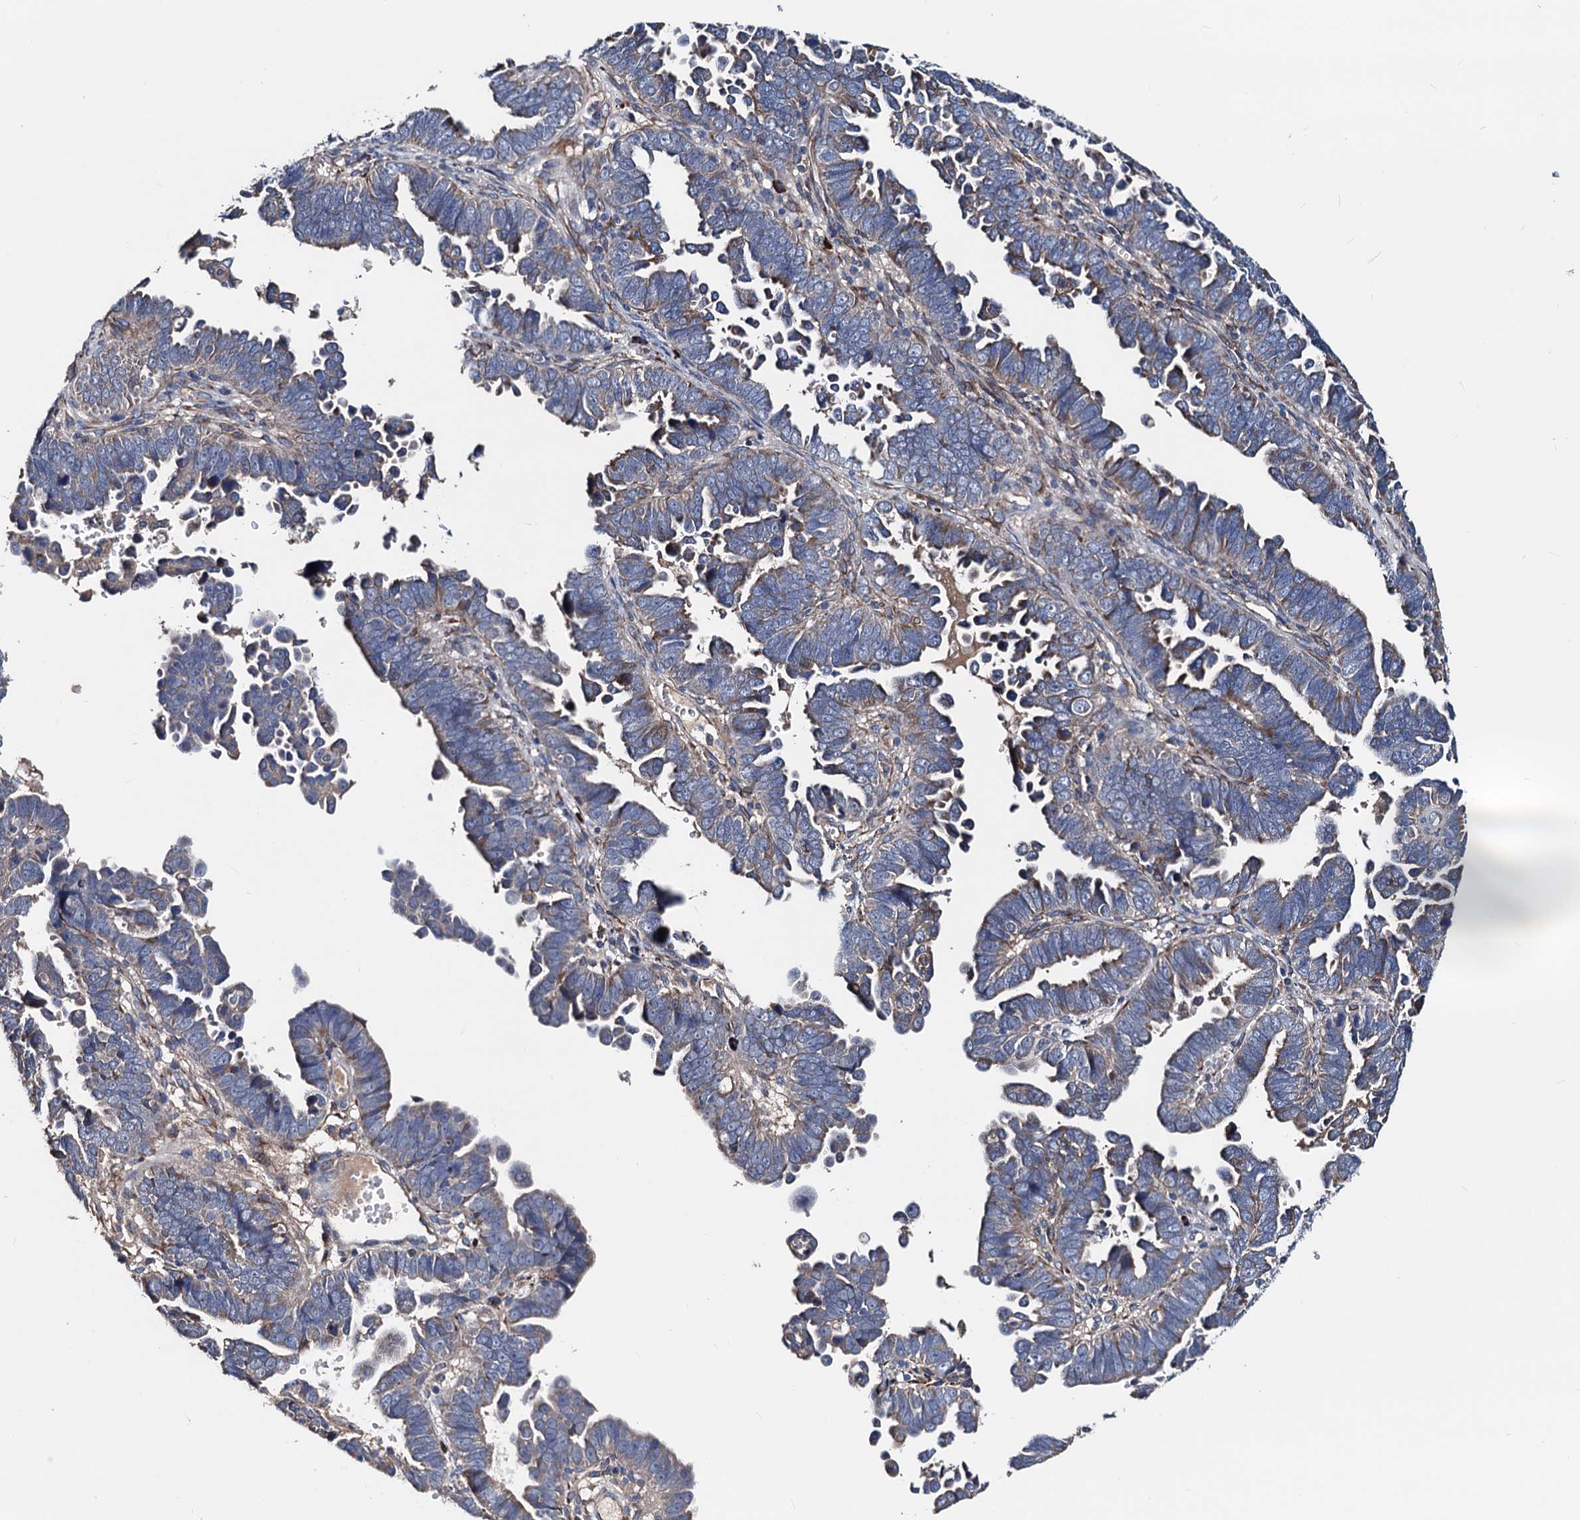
{"staining": {"intensity": "weak", "quantity": "<25%", "location": "cytoplasmic/membranous"}, "tissue": "endometrial cancer", "cell_type": "Tumor cells", "image_type": "cancer", "snomed": [{"axis": "morphology", "description": "Adenocarcinoma, NOS"}, {"axis": "topography", "description": "Endometrium"}], "caption": "An immunohistochemistry (IHC) micrograph of endometrial cancer (adenocarcinoma) is shown. There is no staining in tumor cells of endometrial cancer (adenocarcinoma). The staining is performed using DAB (3,3'-diaminobenzidine) brown chromogen with nuclei counter-stained in using hematoxylin.", "gene": "AKAP11", "patient": {"sex": "female", "age": 75}}